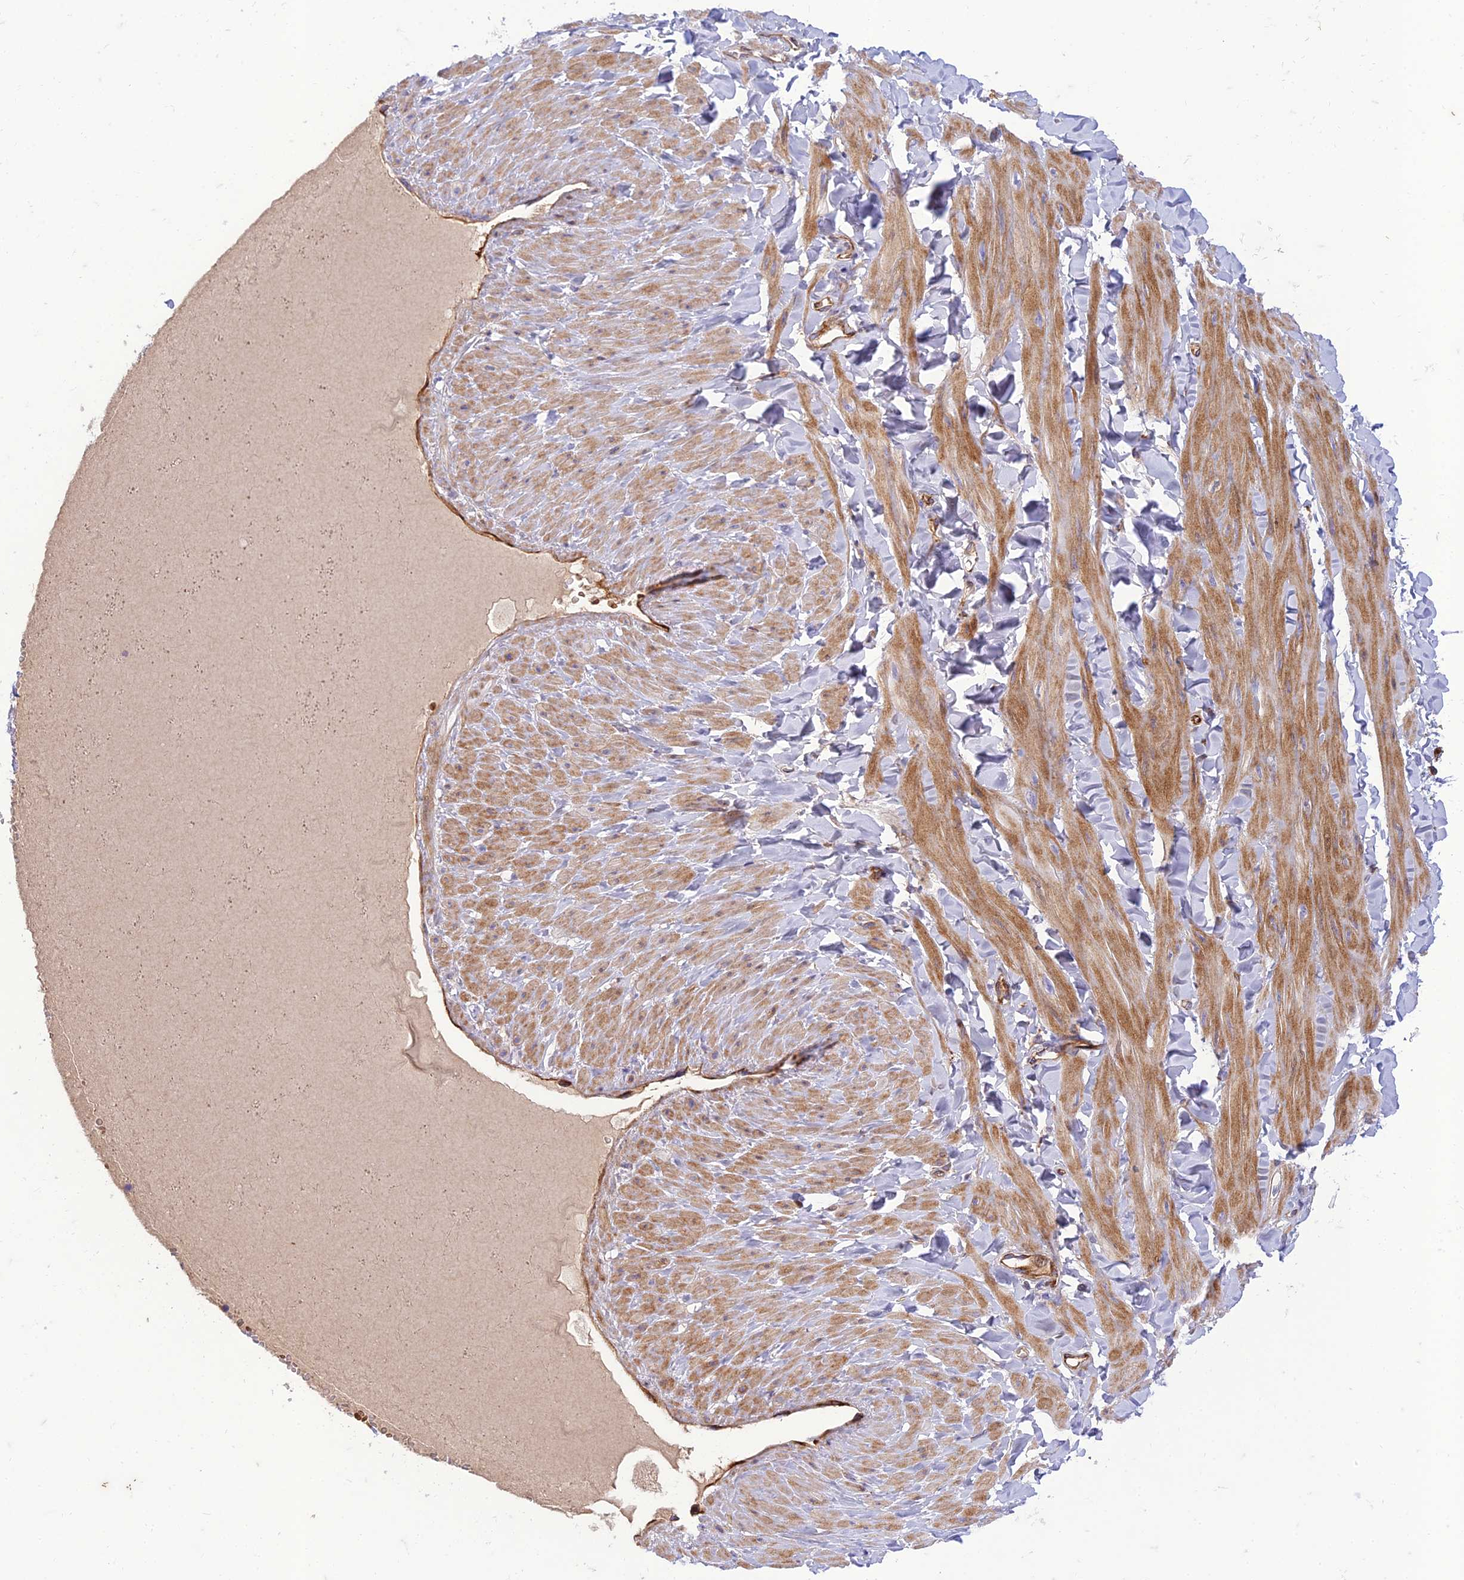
{"staining": {"intensity": "negative", "quantity": "none", "location": "none"}, "tissue": "adipose tissue", "cell_type": "Adipocytes", "image_type": "normal", "snomed": [{"axis": "morphology", "description": "Normal tissue, NOS"}, {"axis": "topography", "description": "Adipose tissue"}, {"axis": "topography", "description": "Vascular tissue"}, {"axis": "topography", "description": "Peripheral nerve tissue"}], "caption": "This is an immunohistochemistry (IHC) photomicrograph of unremarkable adipose tissue. There is no staining in adipocytes.", "gene": "SEL1L3", "patient": {"sex": "male", "age": 25}}